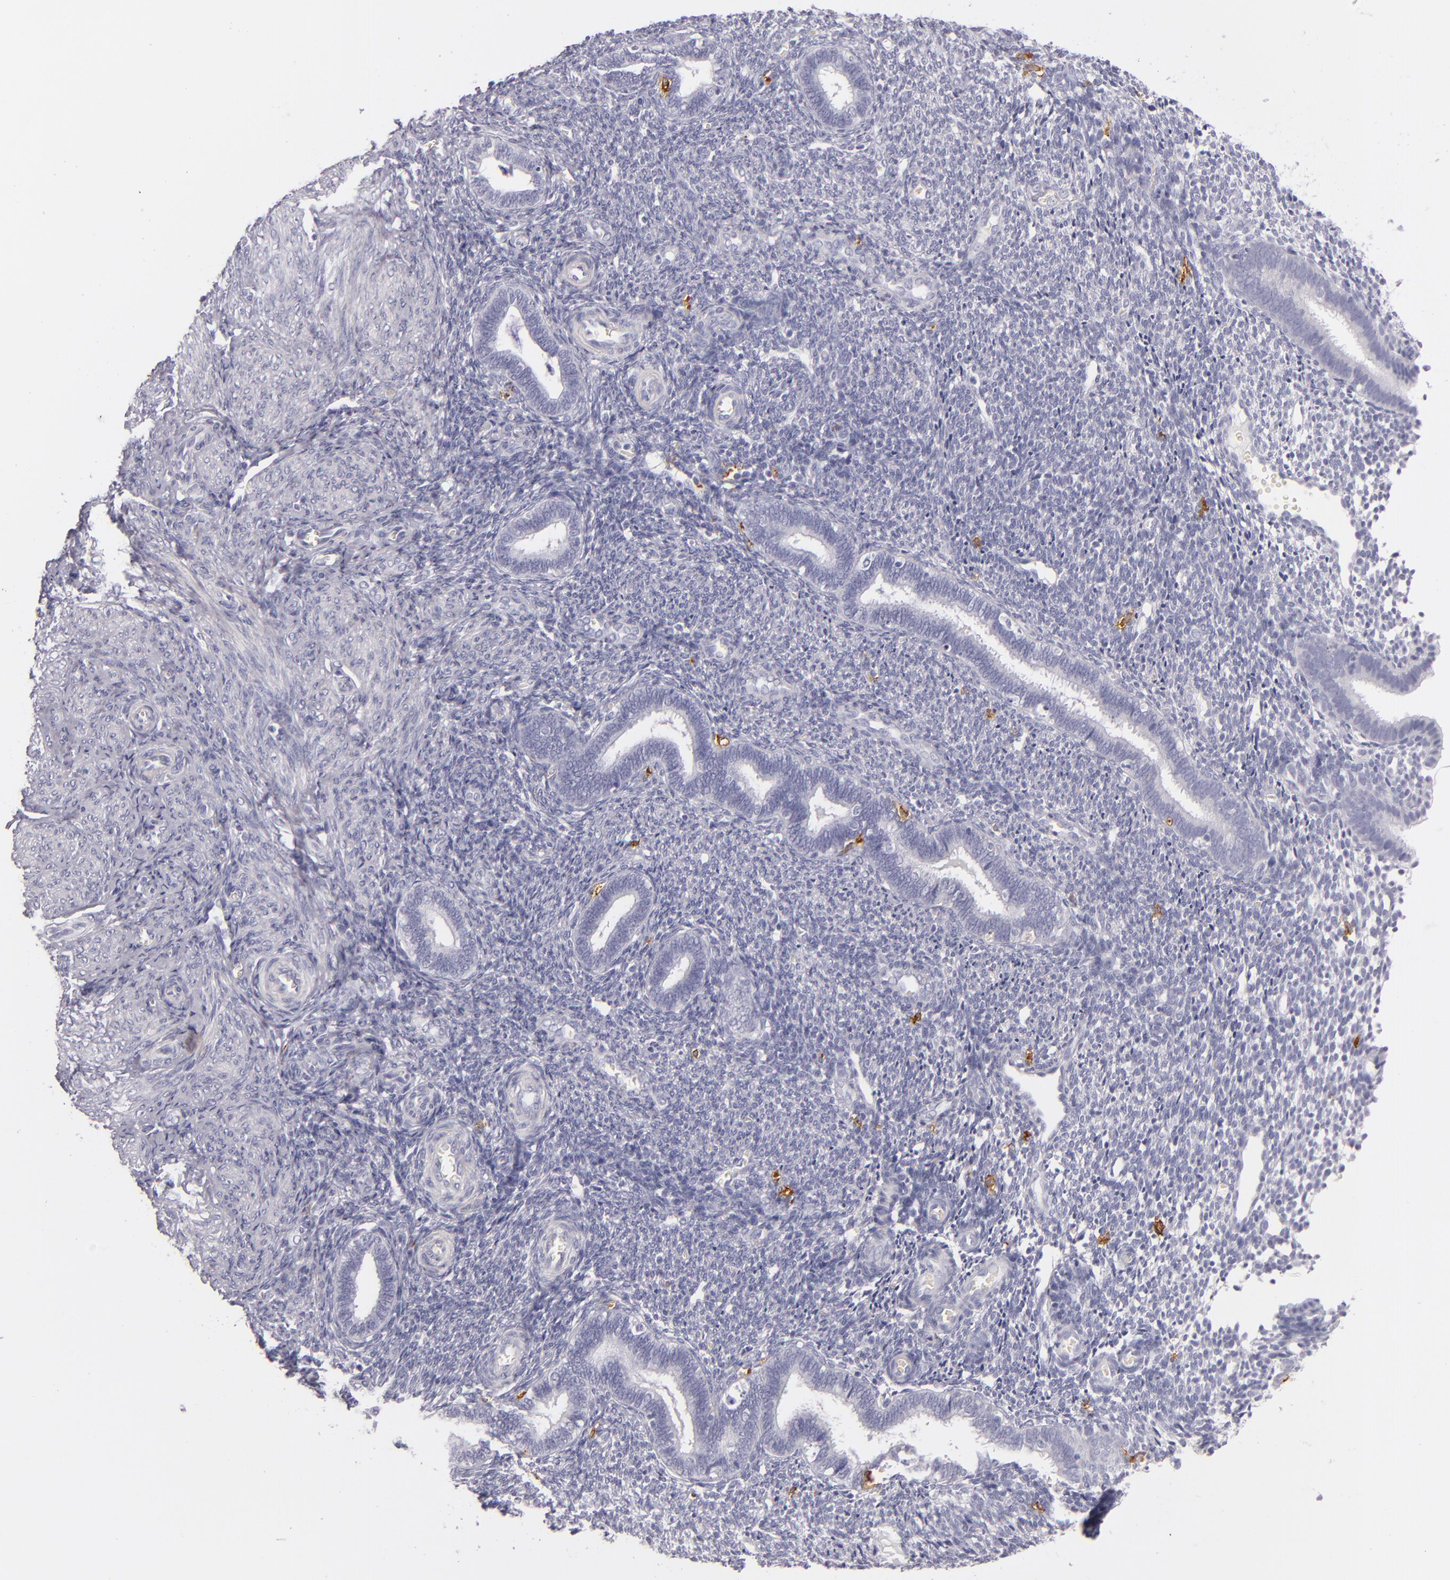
{"staining": {"intensity": "negative", "quantity": "none", "location": "none"}, "tissue": "endometrium", "cell_type": "Cells in endometrial stroma", "image_type": "normal", "snomed": [{"axis": "morphology", "description": "Normal tissue, NOS"}, {"axis": "topography", "description": "Endometrium"}], "caption": "Immunohistochemical staining of normal endometrium shows no significant staining in cells in endometrial stroma. (IHC, brightfield microscopy, high magnification).", "gene": "CD207", "patient": {"sex": "female", "age": 27}}